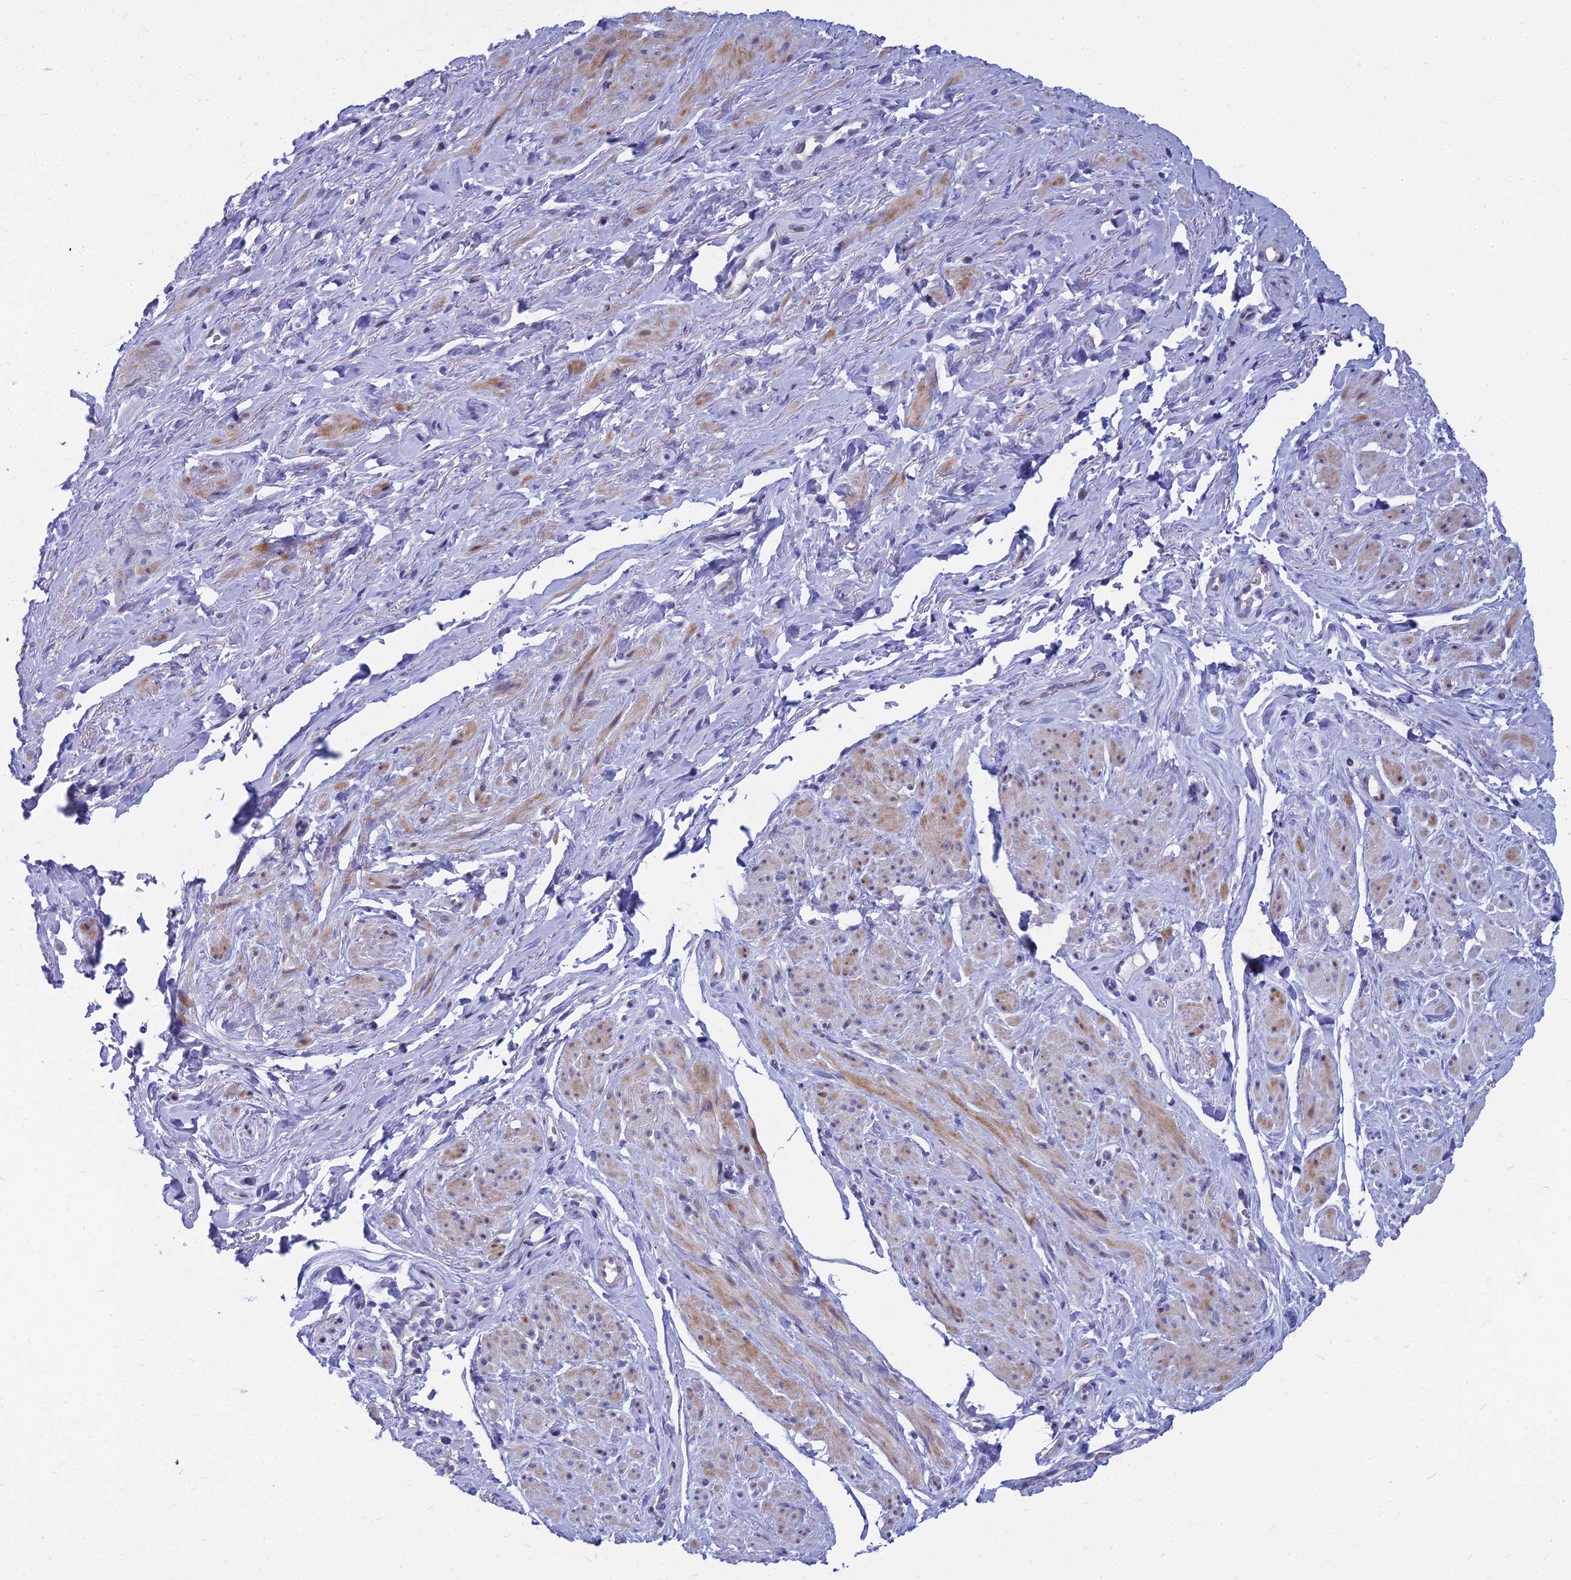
{"staining": {"intensity": "moderate", "quantity": "<25%", "location": "cytoplasmic/membranous,nuclear"}, "tissue": "smooth muscle", "cell_type": "Smooth muscle cells", "image_type": "normal", "snomed": [{"axis": "morphology", "description": "Normal tissue, NOS"}, {"axis": "topography", "description": "Smooth muscle"}, {"axis": "topography", "description": "Peripheral nerve tissue"}], "caption": "Immunohistochemistry (IHC) (DAB (3,3'-diaminobenzidine)) staining of normal human smooth muscle shows moderate cytoplasmic/membranous,nuclear protein positivity in about <25% of smooth muscle cells.", "gene": "MYBPC2", "patient": {"sex": "male", "age": 69}}